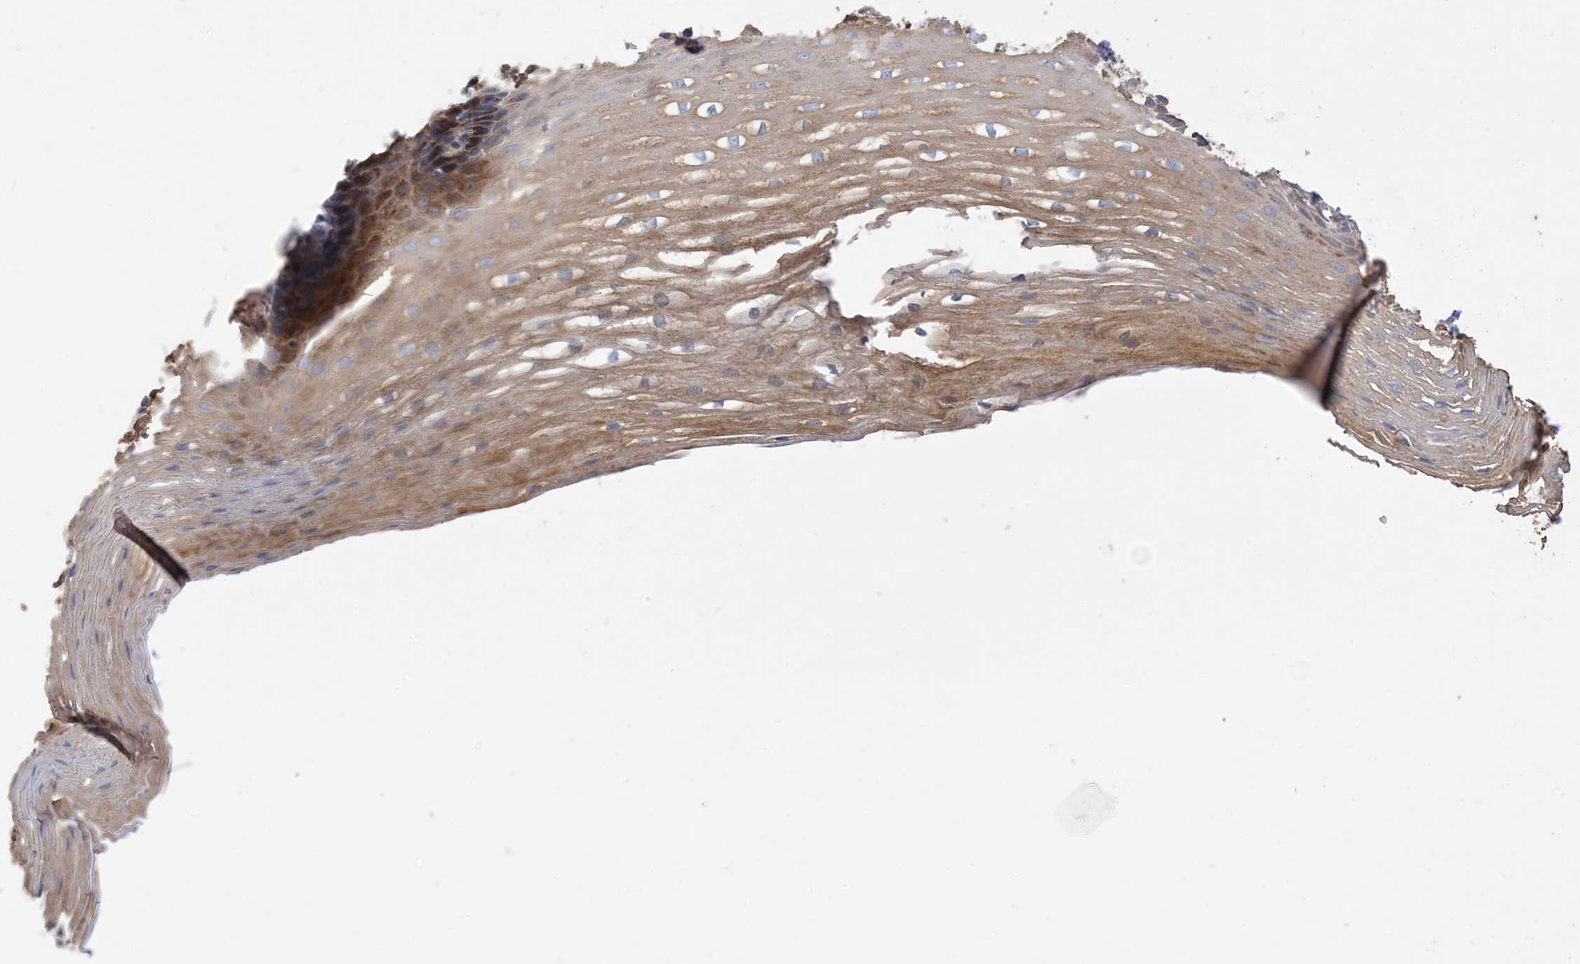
{"staining": {"intensity": "moderate", "quantity": ">75%", "location": "cytoplasmic/membranous"}, "tissue": "esophagus", "cell_type": "Squamous epithelial cells", "image_type": "normal", "snomed": [{"axis": "morphology", "description": "Normal tissue, NOS"}, {"axis": "topography", "description": "Esophagus"}], "caption": "Protein staining reveals moderate cytoplasmic/membranous staining in about >75% of squamous epithelial cells in benign esophagus.", "gene": "PLK4", "patient": {"sex": "male", "age": 62}}